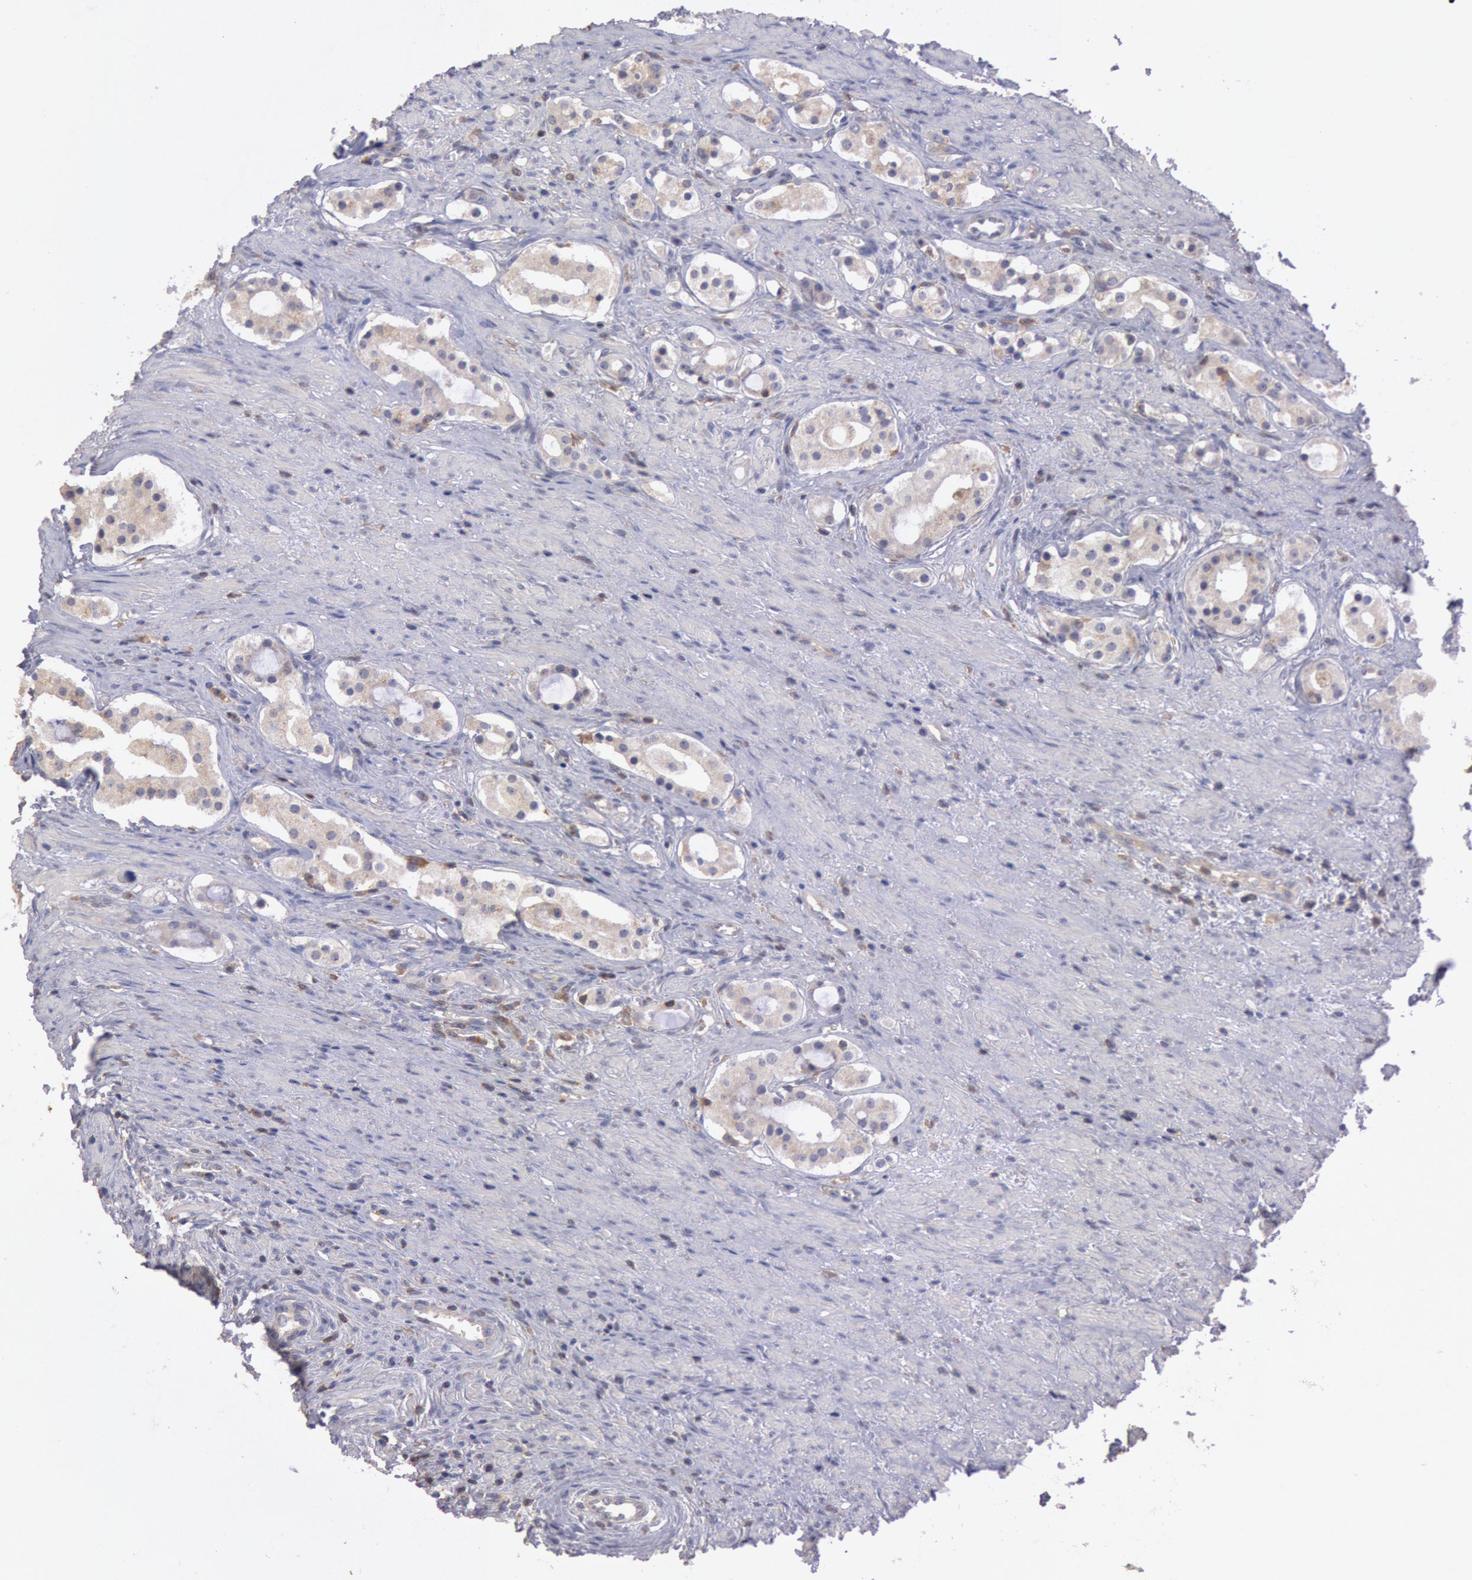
{"staining": {"intensity": "weak", "quantity": "25%-75%", "location": "cytoplasmic/membranous"}, "tissue": "prostate cancer", "cell_type": "Tumor cells", "image_type": "cancer", "snomed": [{"axis": "morphology", "description": "Adenocarcinoma, Medium grade"}, {"axis": "topography", "description": "Prostate"}], "caption": "Weak cytoplasmic/membranous staining for a protein is identified in about 25%-75% of tumor cells of prostate cancer (adenocarcinoma (medium-grade)) using IHC.", "gene": "PIK3R1", "patient": {"sex": "male", "age": 73}}